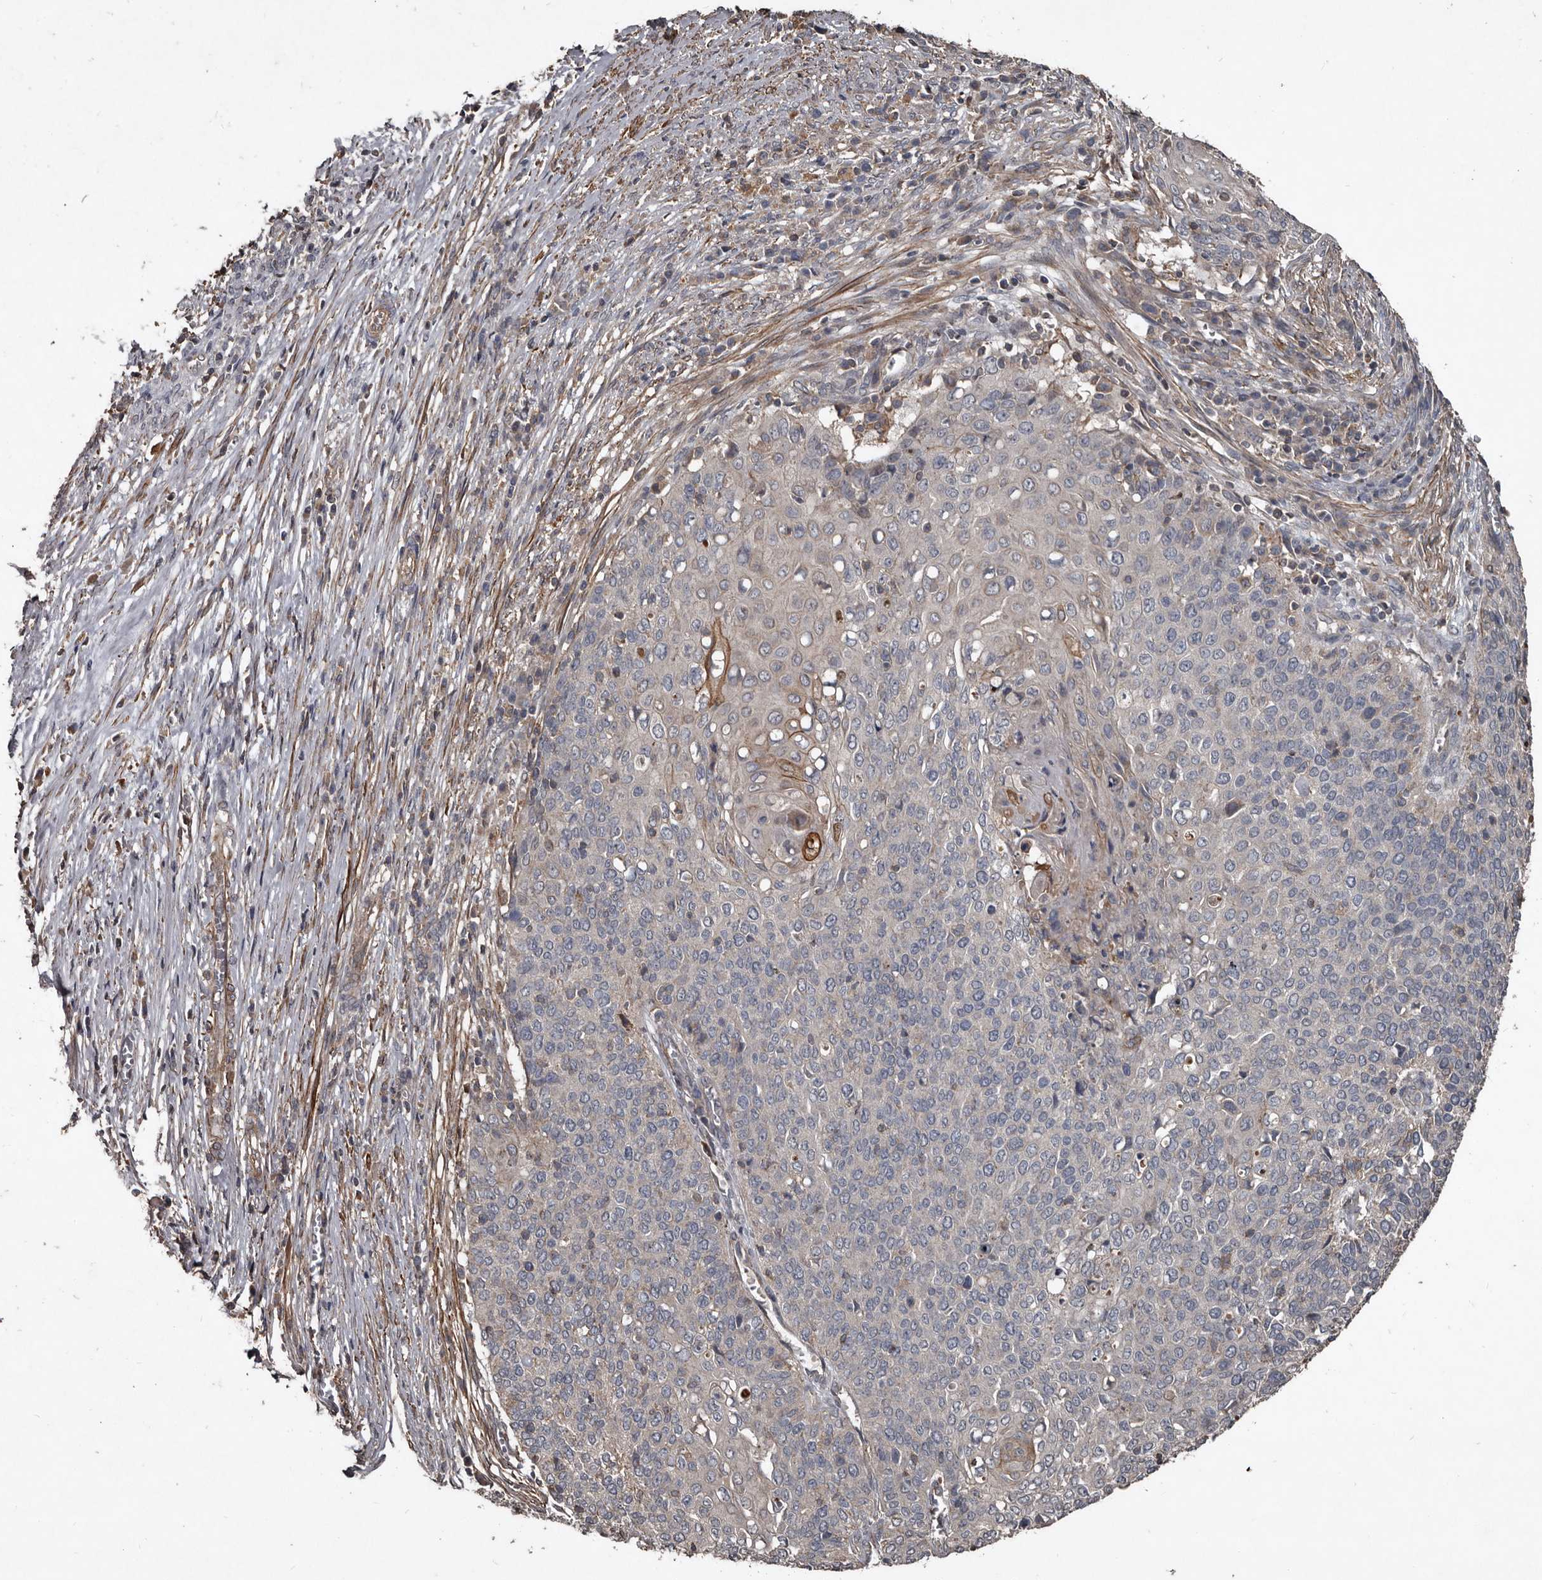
{"staining": {"intensity": "weak", "quantity": "<25%", "location": "cytoplasmic/membranous"}, "tissue": "cervical cancer", "cell_type": "Tumor cells", "image_type": "cancer", "snomed": [{"axis": "morphology", "description": "Squamous cell carcinoma, NOS"}, {"axis": "topography", "description": "Cervix"}], "caption": "Image shows no protein expression in tumor cells of cervical cancer tissue.", "gene": "GREB1", "patient": {"sex": "female", "age": 39}}